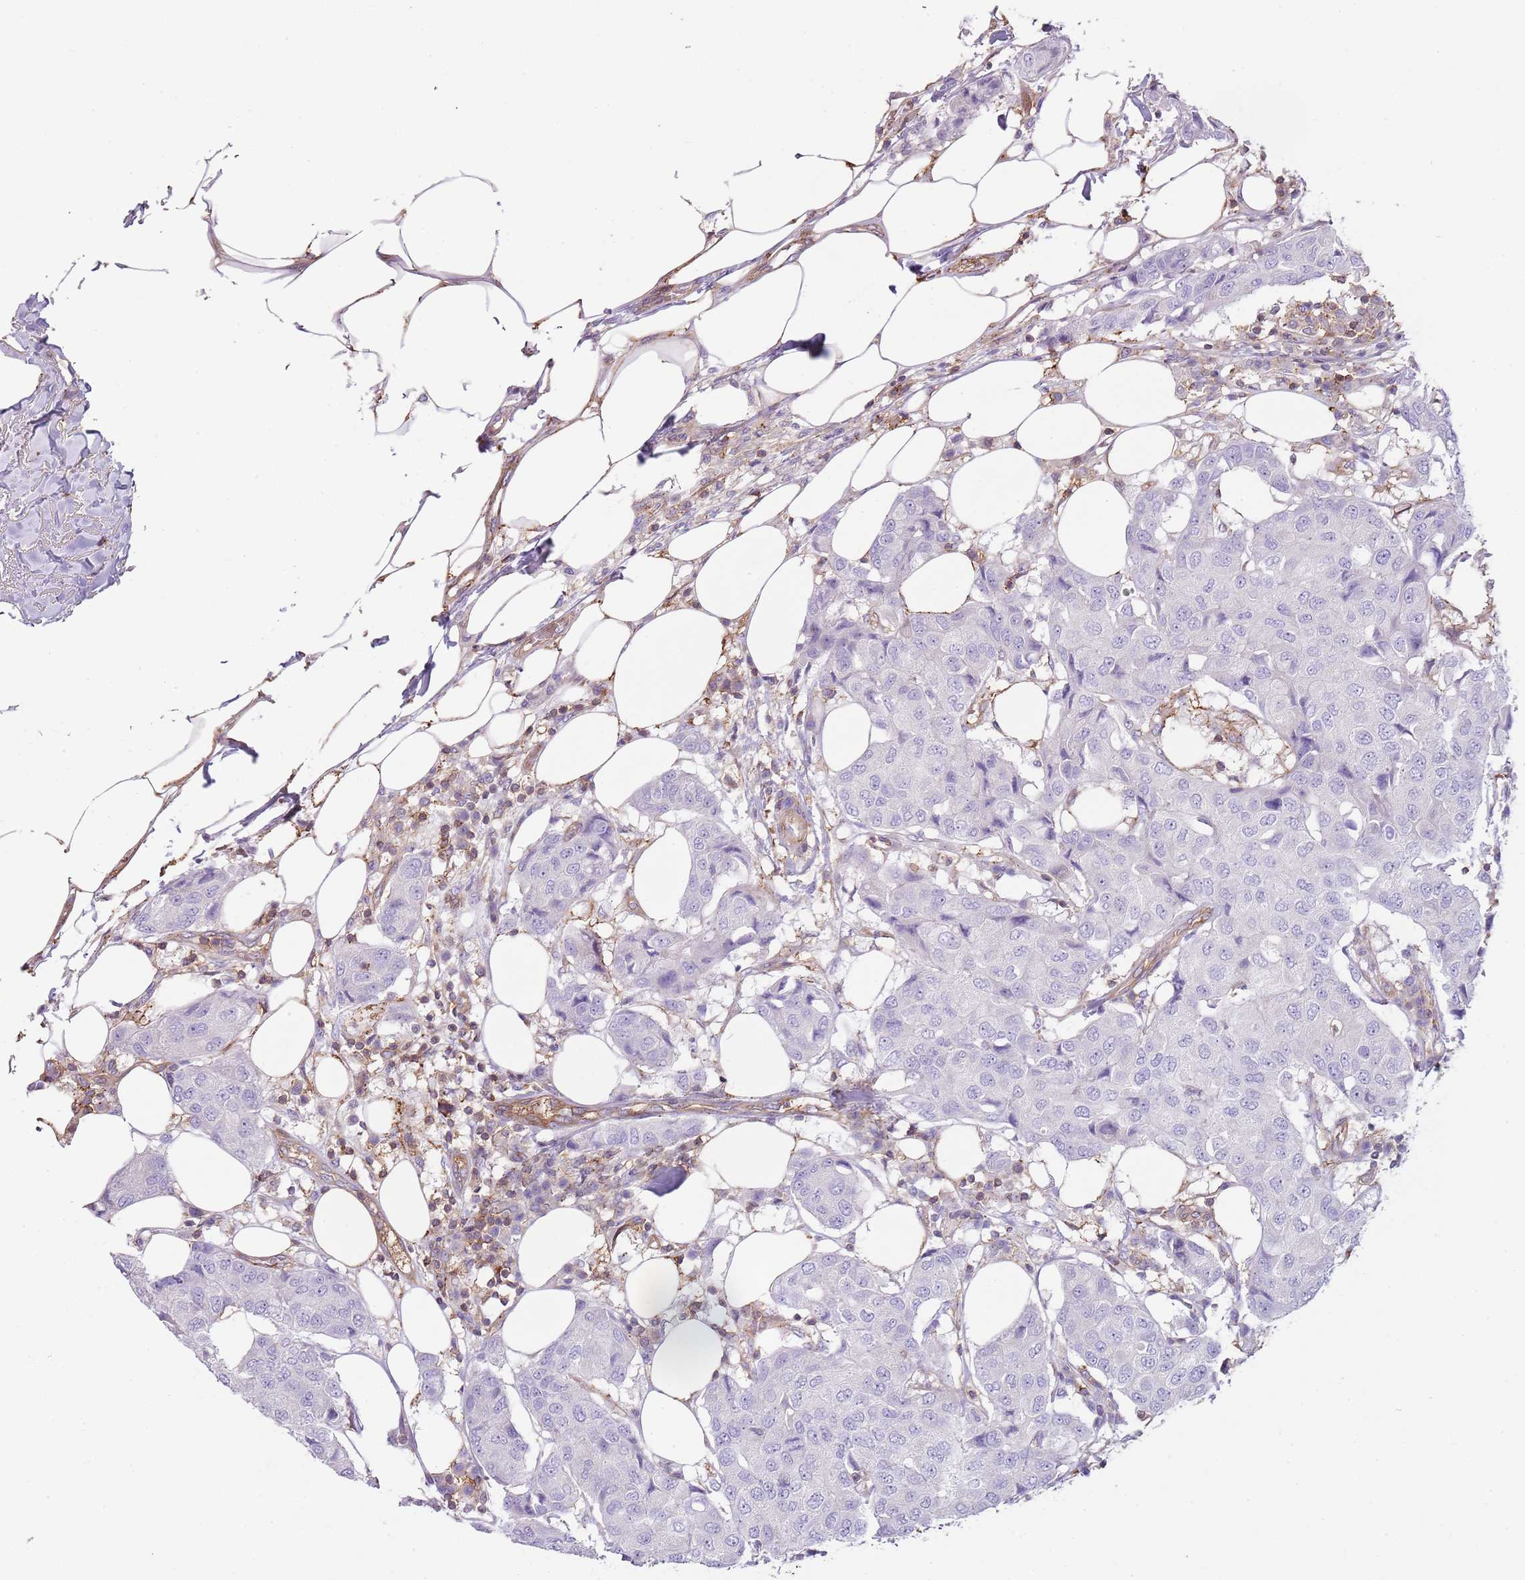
{"staining": {"intensity": "negative", "quantity": "none", "location": "none"}, "tissue": "breast cancer", "cell_type": "Tumor cells", "image_type": "cancer", "snomed": [{"axis": "morphology", "description": "Duct carcinoma"}, {"axis": "topography", "description": "Breast"}], "caption": "Tumor cells are negative for brown protein staining in breast invasive ductal carcinoma.", "gene": "GNAI3", "patient": {"sex": "female", "age": 80}}